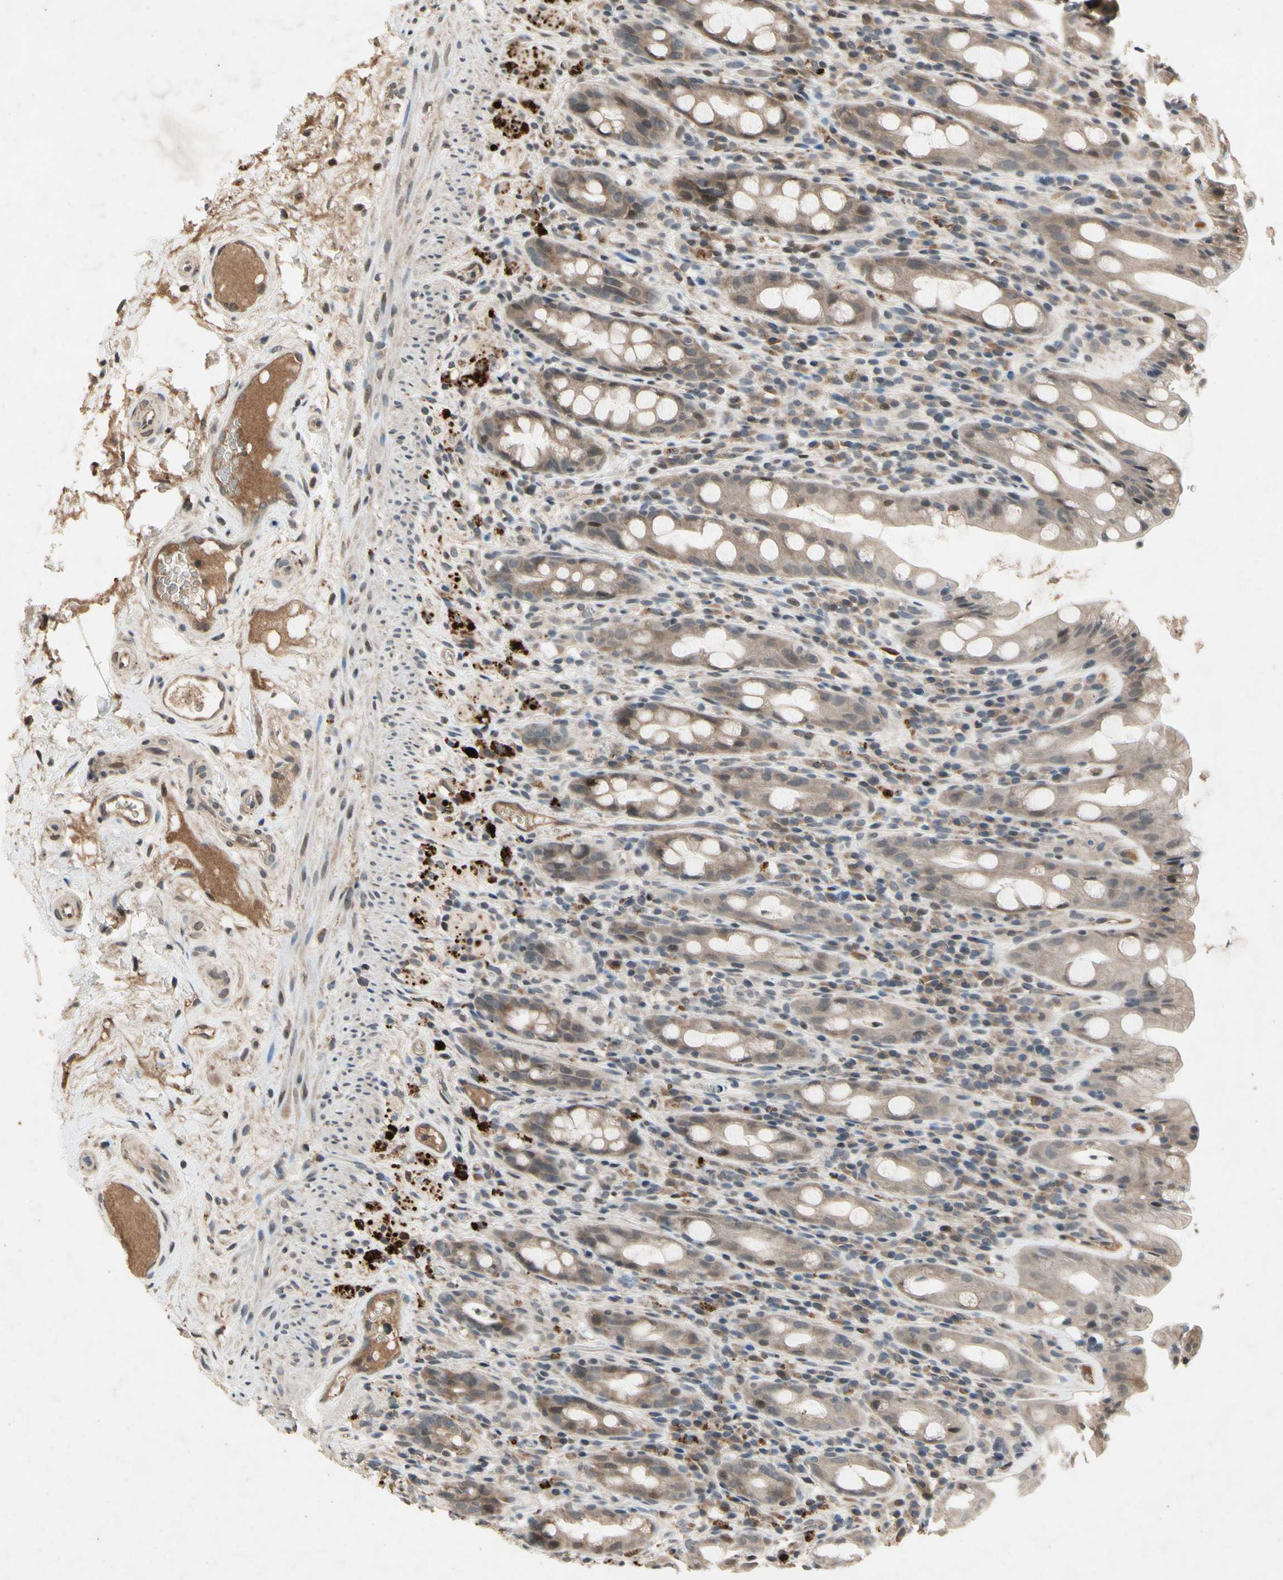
{"staining": {"intensity": "weak", "quantity": ">75%", "location": "cytoplasmic/membranous"}, "tissue": "rectum", "cell_type": "Glandular cells", "image_type": "normal", "snomed": [{"axis": "morphology", "description": "Normal tissue, NOS"}, {"axis": "topography", "description": "Rectum"}], "caption": "This photomicrograph displays immunohistochemistry staining of normal rectum, with low weak cytoplasmic/membranous expression in about >75% of glandular cells.", "gene": "DPY19L3", "patient": {"sex": "male", "age": 44}}